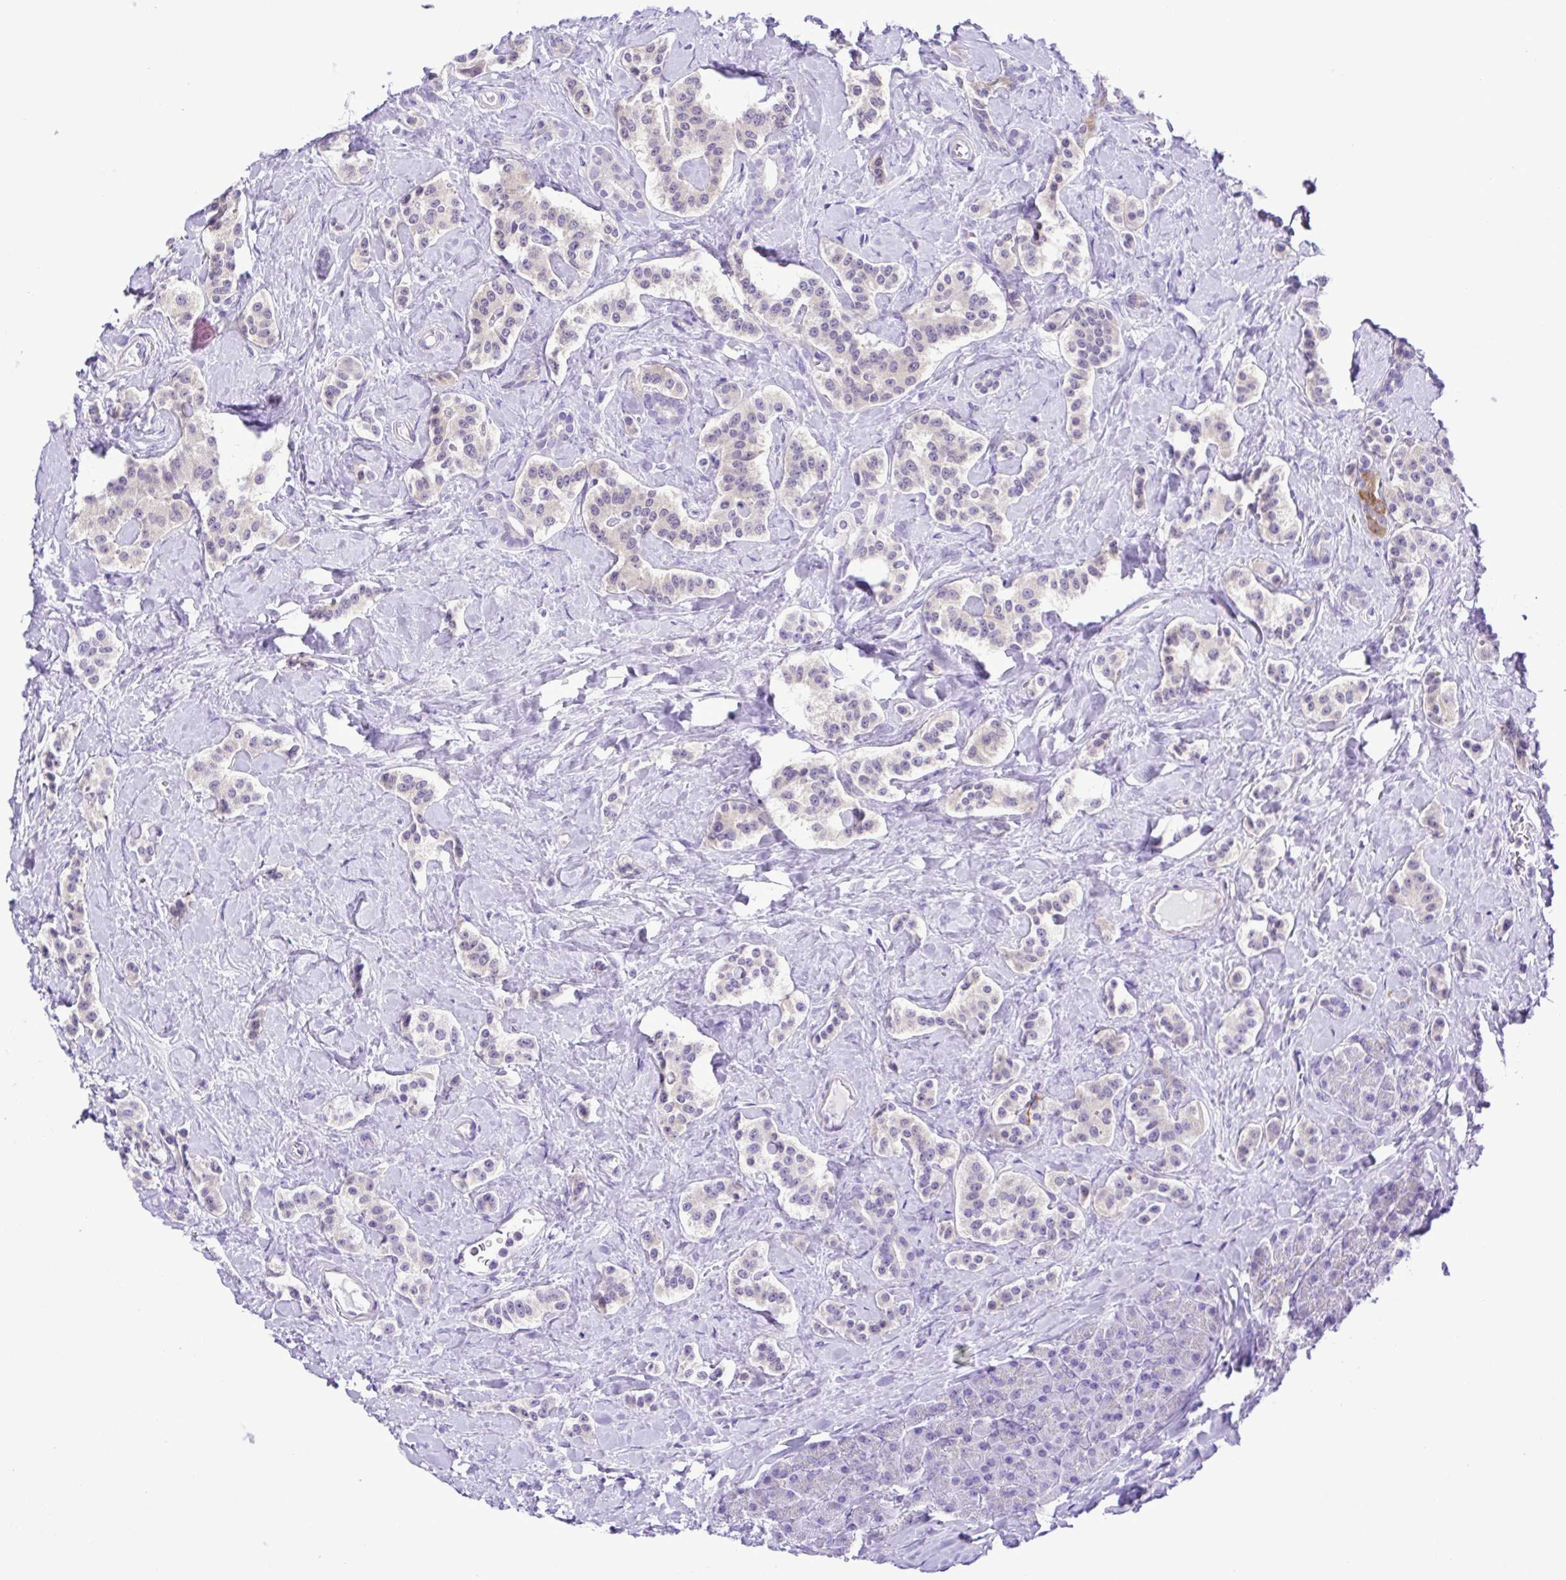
{"staining": {"intensity": "negative", "quantity": "none", "location": "none"}, "tissue": "carcinoid", "cell_type": "Tumor cells", "image_type": "cancer", "snomed": [{"axis": "morphology", "description": "Normal tissue, NOS"}, {"axis": "morphology", "description": "Carcinoid, malignant, NOS"}, {"axis": "topography", "description": "Pancreas"}], "caption": "Immunohistochemical staining of human malignant carcinoid demonstrates no significant staining in tumor cells.", "gene": "SYT1", "patient": {"sex": "male", "age": 36}}